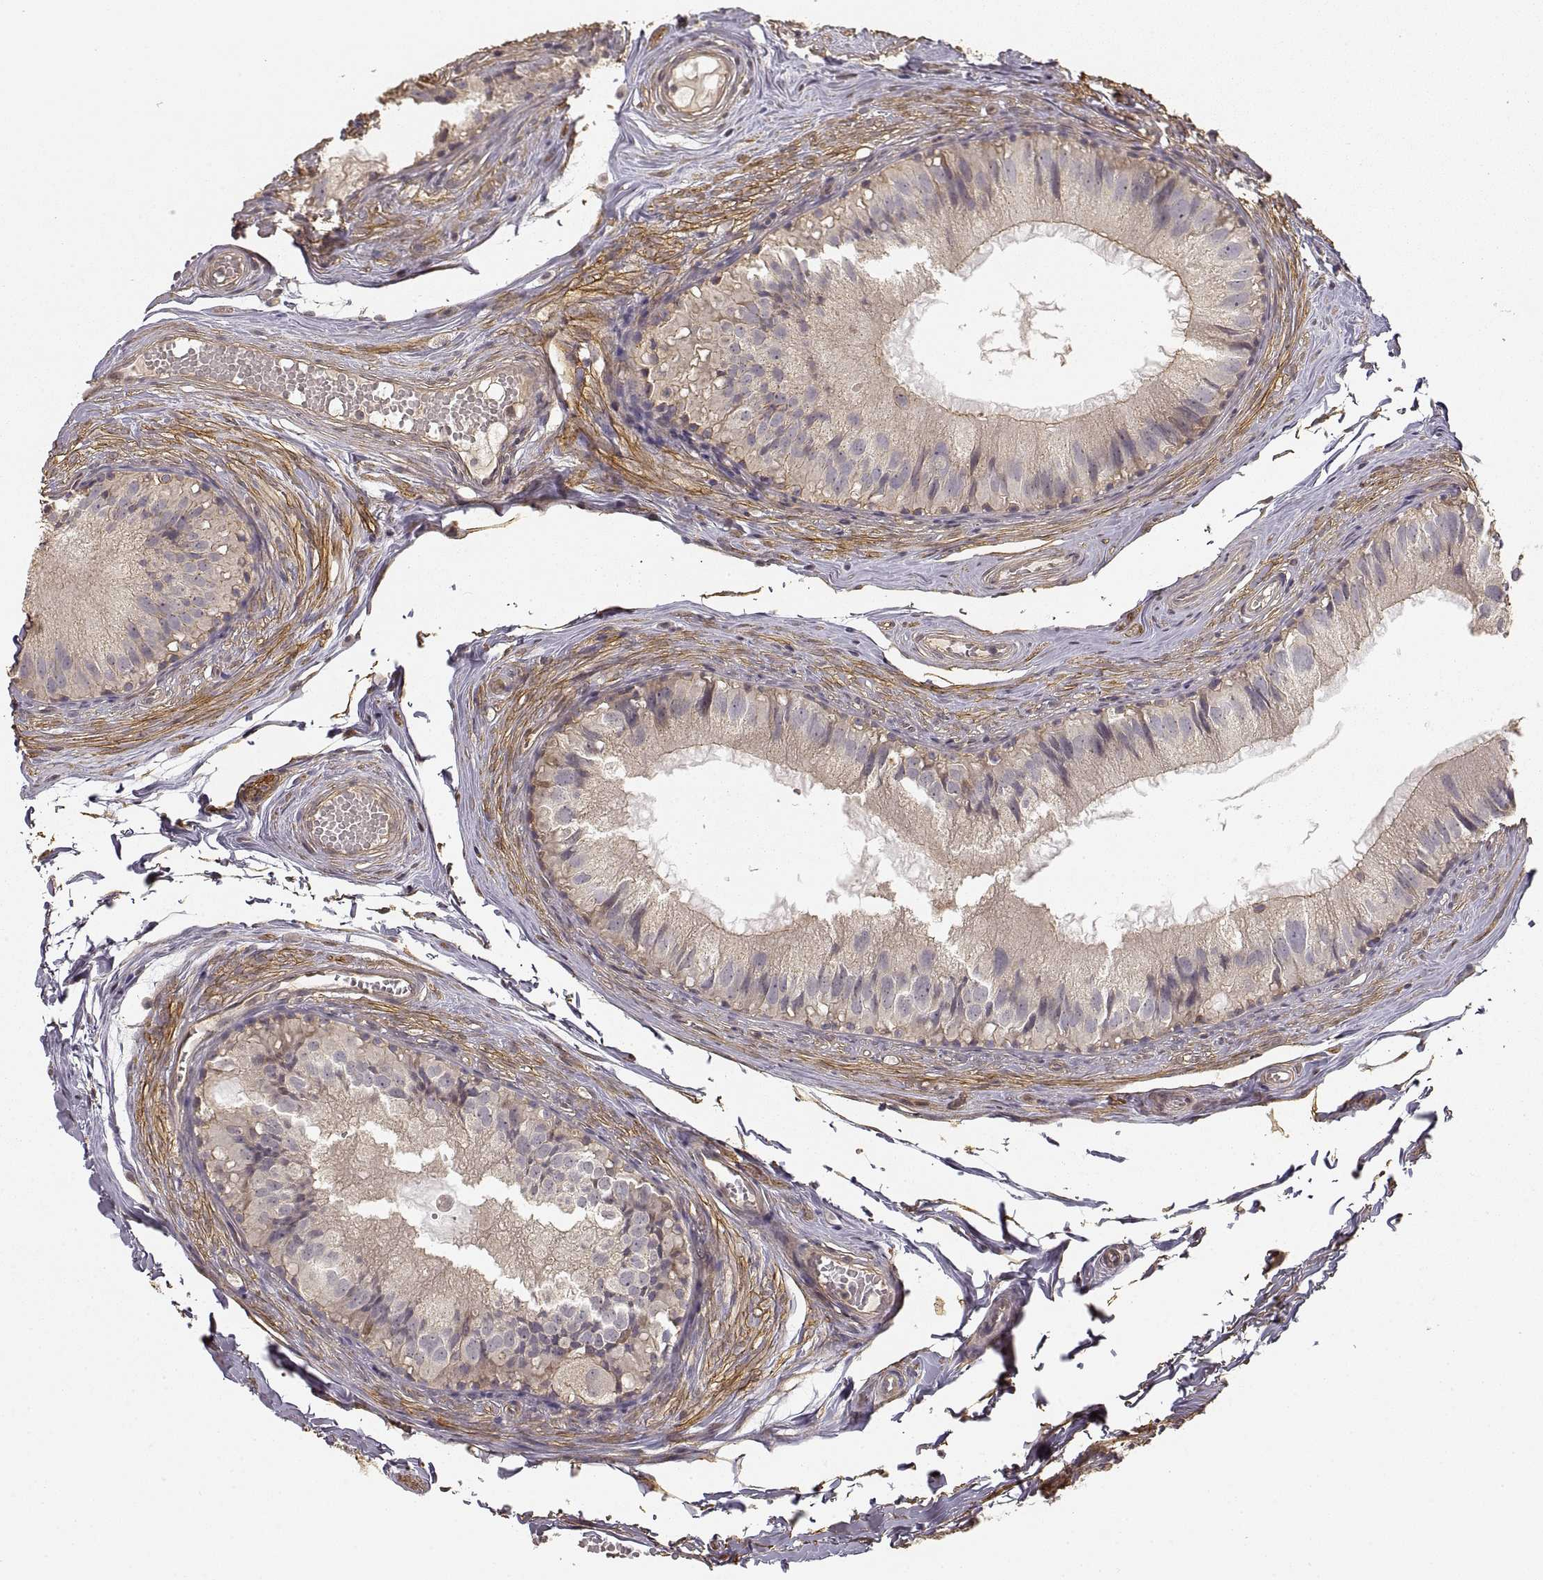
{"staining": {"intensity": "negative", "quantity": "none", "location": "none"}, "tissue": "epididymis", "cell_type": "Glandular cells", "image_type": "normal", "snomed": [{"axis": "morphology", "description": "Normal tissue, NOS"}, {"axis": "topography", "description": "Epididymis"}], "caption": "Immunohistochemistry micrograph of benign epididymis stained for a protein (brown), which displays no expression in glandular cells.", "gene": "LAMA4", "patient": {"sex": "male", "age": 45}}